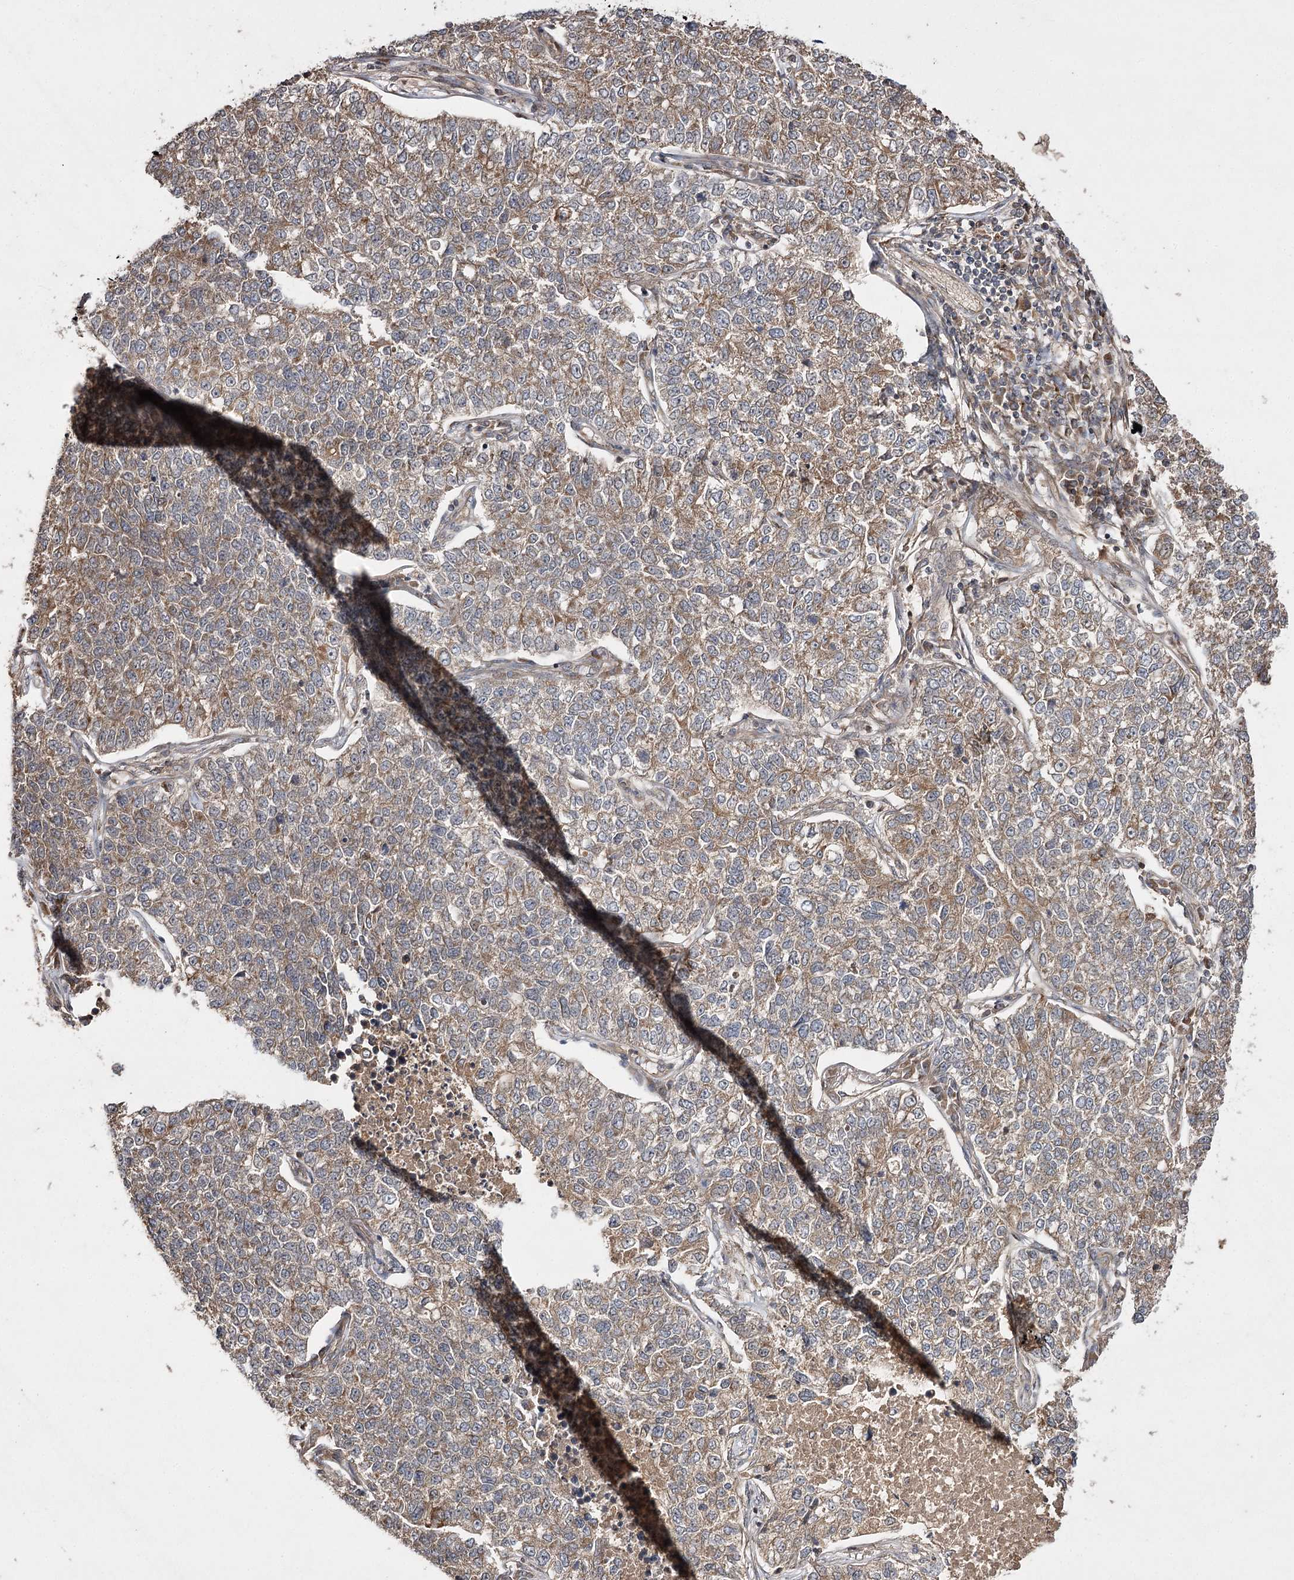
{"staining": {"intensity": "moderate", "quantity": "25%-75%", "location": "cytoplasmic/membranous"}, "tissue": "lung cancer", "cell_type": "Tumor cells", "image_type": "cancer", "snomed": [{"axis": "morphology", "description": "Adenocarcinoma, NOS"}, {"axis": "topography", "description": "Lung"}], "caption": "This is an image of immunohistochemistry (IHC) staining of lung cancer, which shows moderate expression in the cytoplasmic/membranous of tumor cells.", "gene": "FANCL", "patient": {"sex": "male", "age": 49}}